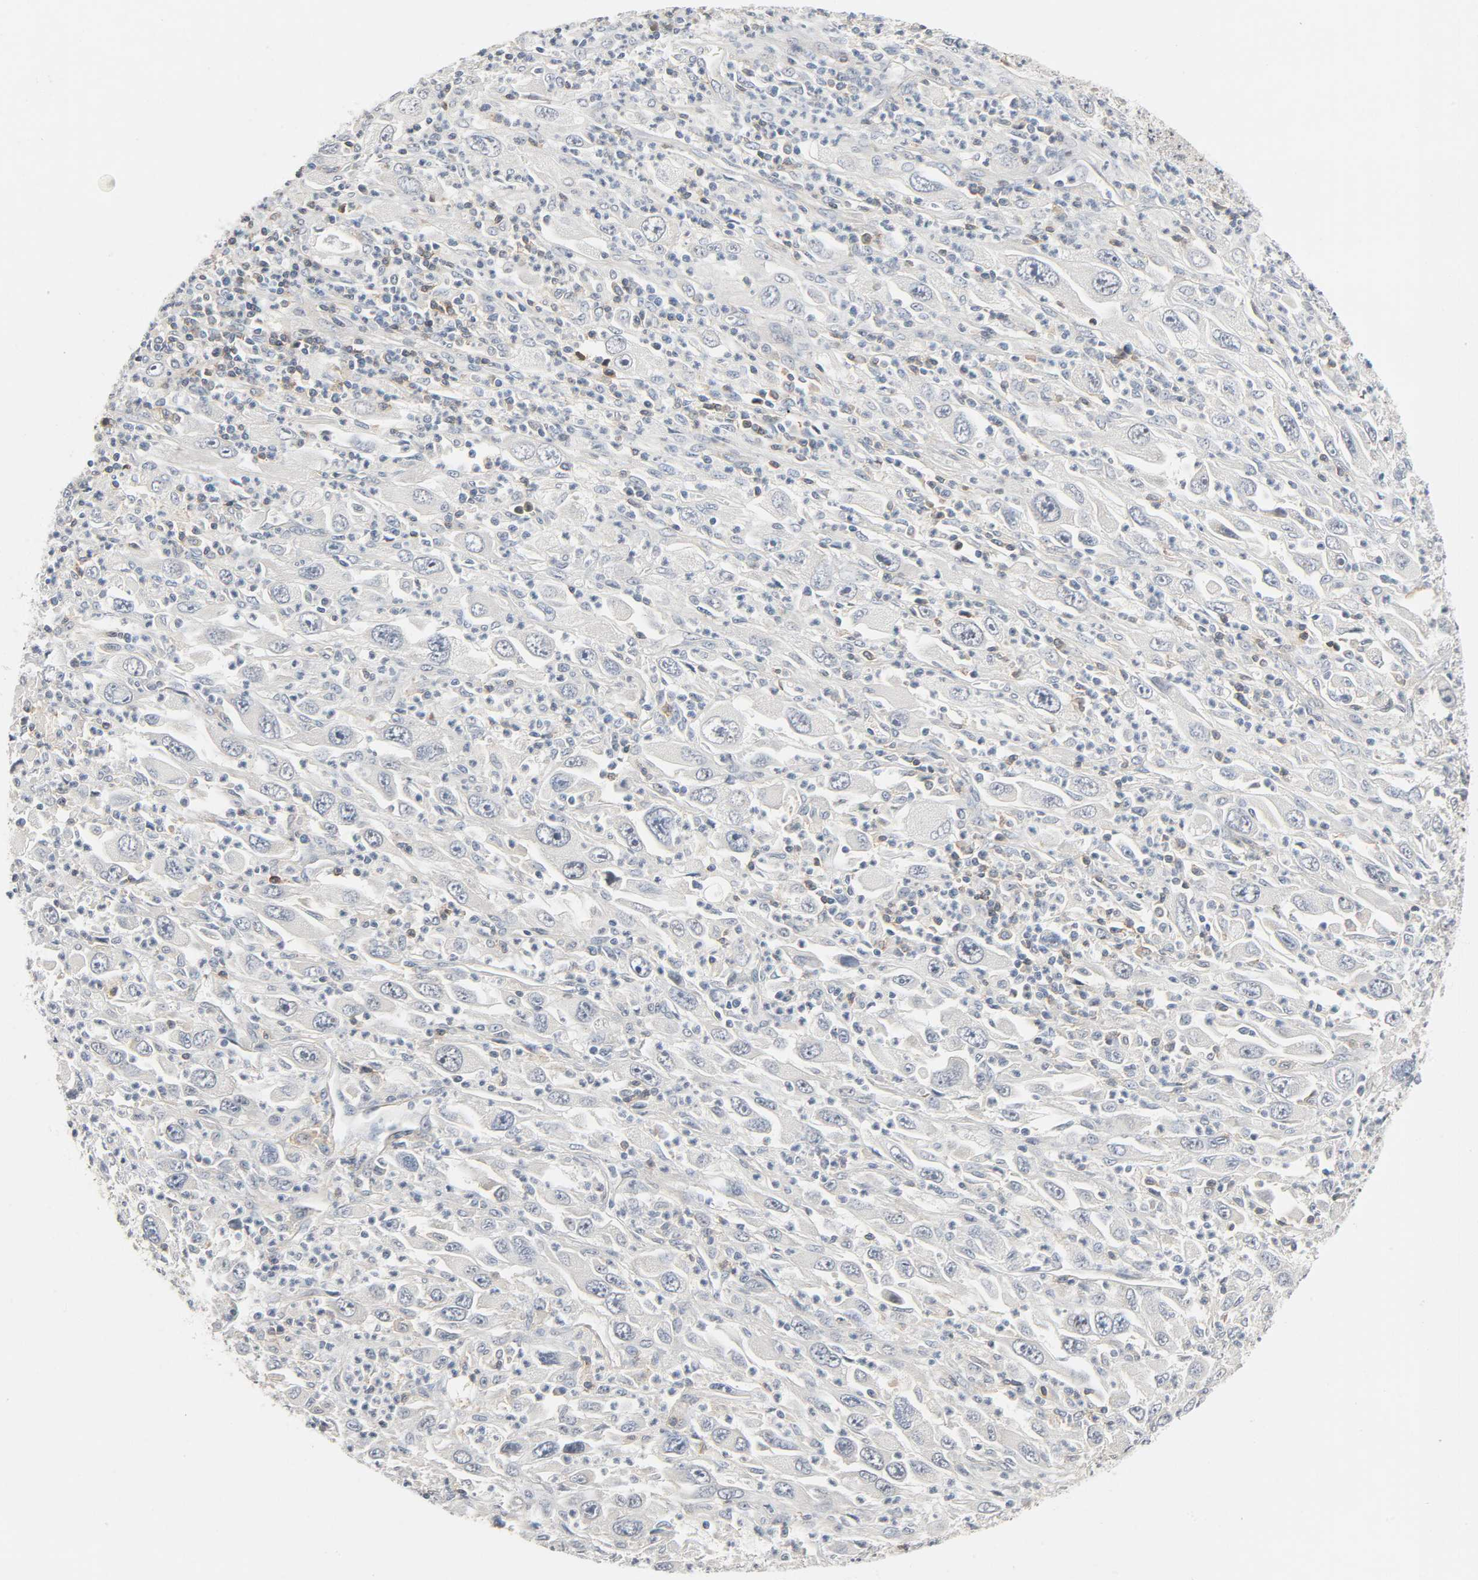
{"staining": {"intensity": "negative", "quantity": "none", "location": "none"}, "tissue": "melanoma", "cell_type": "Tumor cells", "image_type": "cancer", "snomed": [{"axis": "morphology", "description": "Malignant melanoma, Metastatic site"}, {"axis": "topography", "description": "Skin"}], "caption": "Immunohistochemistry (IHC) image of neoplastic tissue: human melanoma stained with DAB exhibits no significant protein positivity in tumor cells.", "gene": "CD4", "patient": {"sex": "female", "age": 56}}